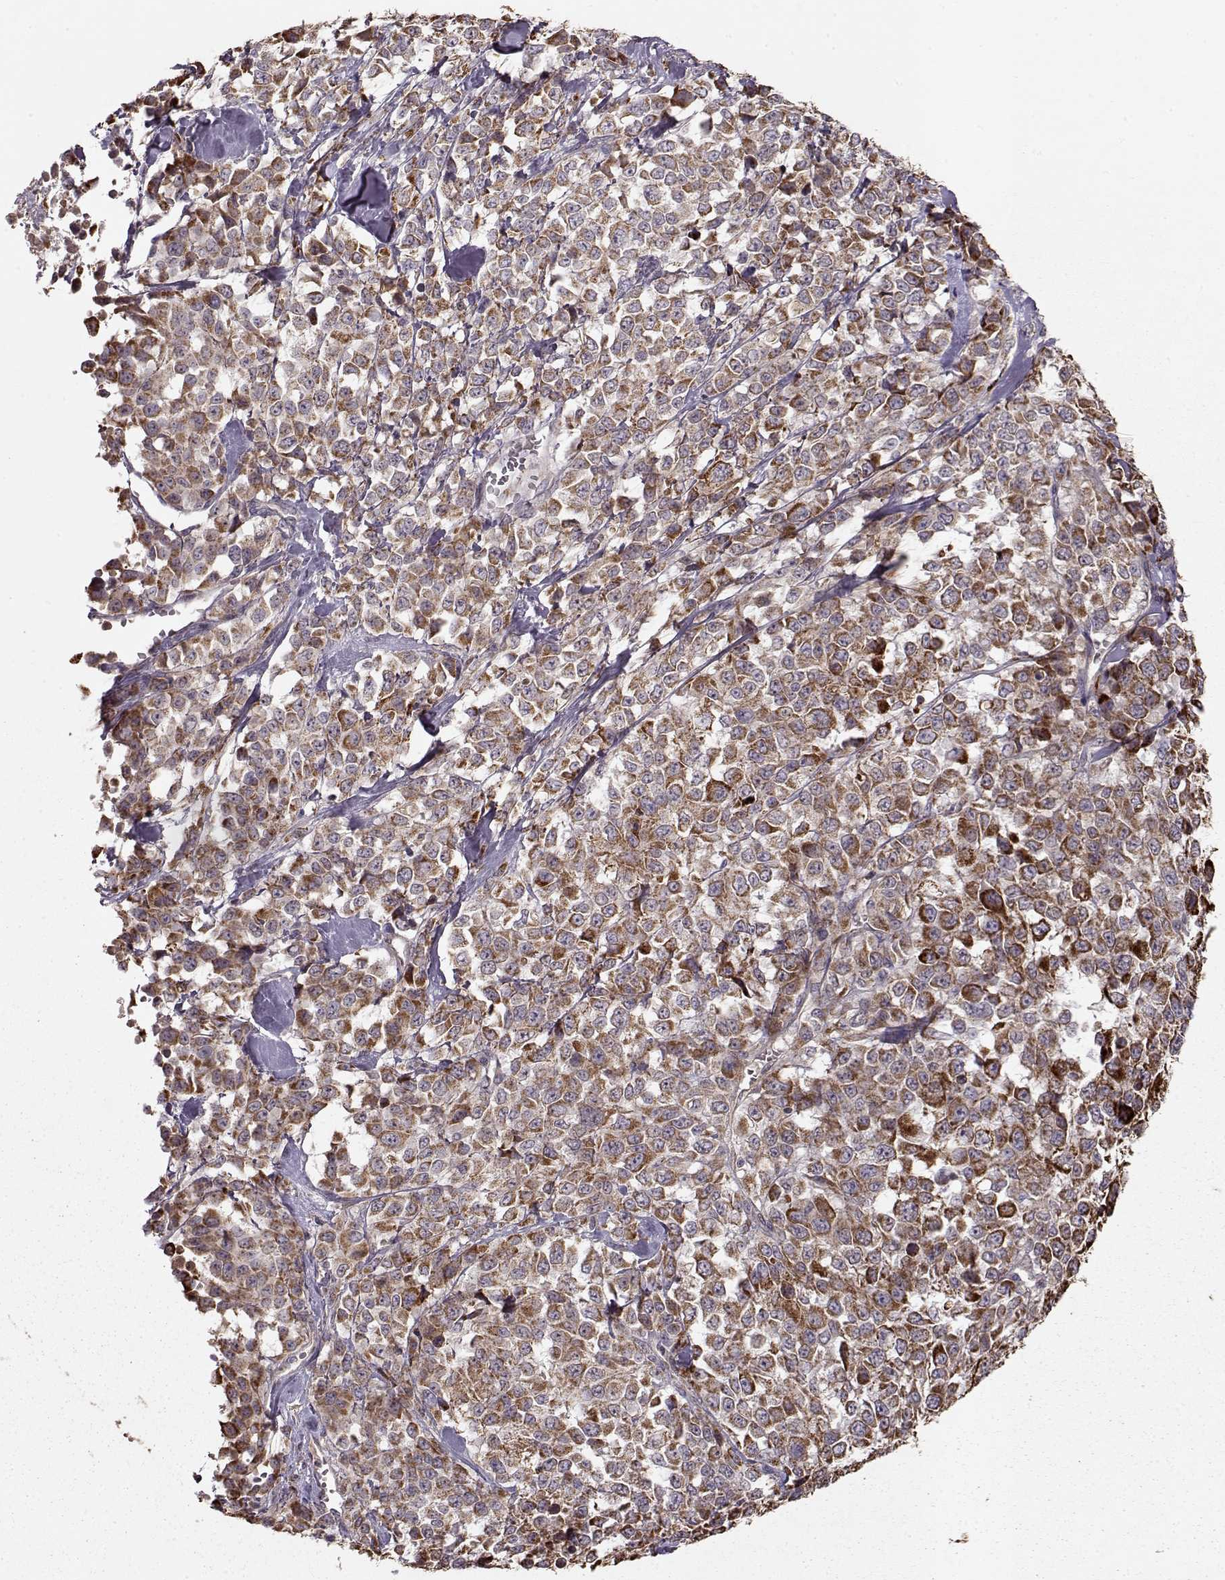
{"staining": {"intensity": "strong", "quantity": ">75%", "location": "cytoplasmic/membranous"}, "tissue": "melanoma", "cell_type": "Tumor cells", "image_type": "cancer", "snomed": [{"axis": "morphology", "description": "Malignant melanoma, Metastatic site"}, {"axis": "topography", "description": "Skin"}], "caption": "Immunohistochemical staining of melanoma exhibits strong cytoplasmic/membranous protein positivity in about >75% of tumor cells.", "gene": "CMTM3", "patient": {"sex": "male", "age": 84}}